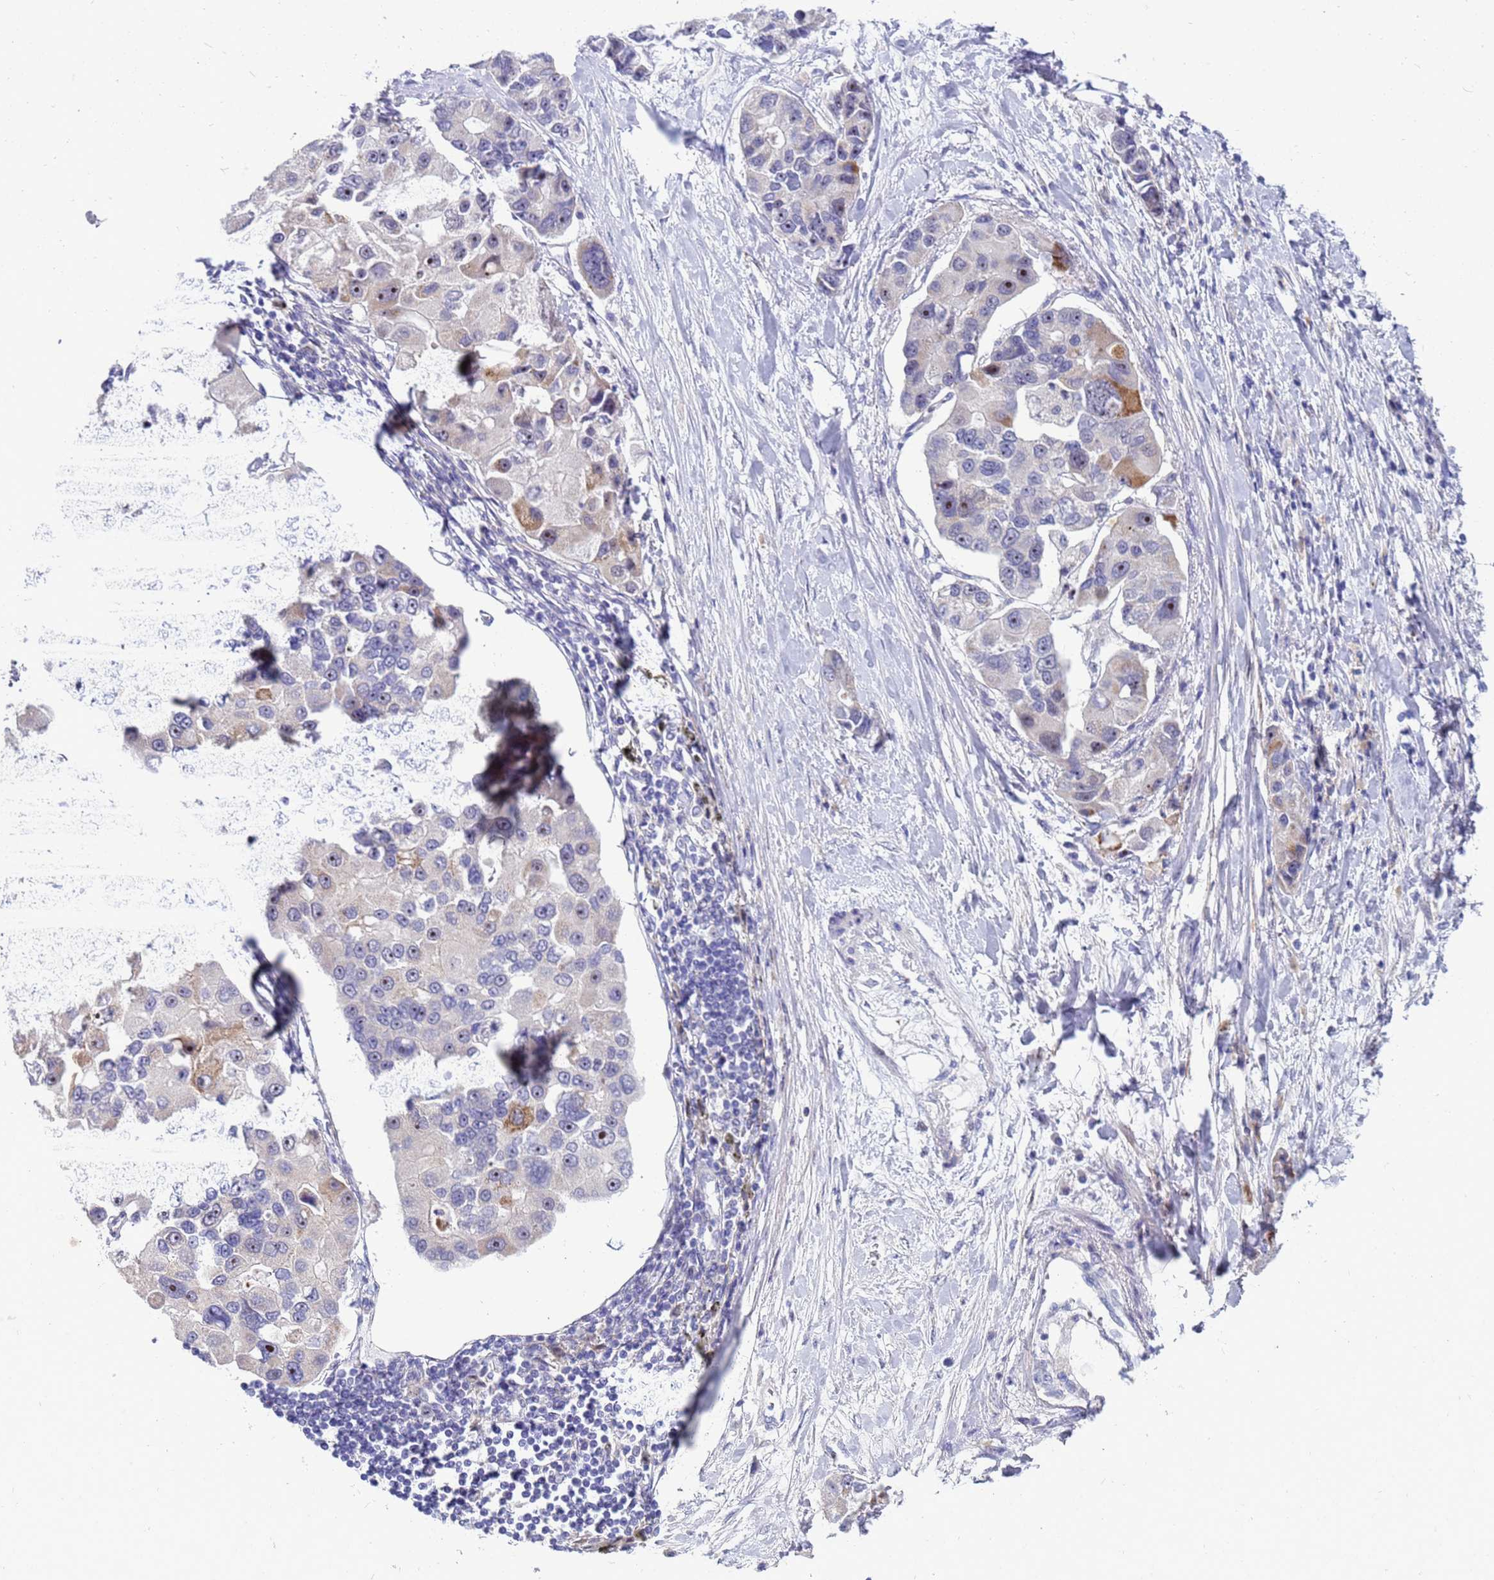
{"staining": {"intensity": "moderate", "quantity": "<25%", "location": "nuclear"}, "tissue": "lung cancer", "cell_type": "Tumor cells", "image_type": "cancer", "snomed": [{"axis": "morphology", "description": "Adenocarcinoma, NOS"}, {"axis": "topography", "description": "Lung"}], "caption": "Brown immunohistochemical staining in lung cancer (adenocarcinoma) demonstrates moderate nuclear positivity in approximately <25% of tumor cells.", "gene": "LRATD1", "patient": {"sex": "female", "age": 54}}